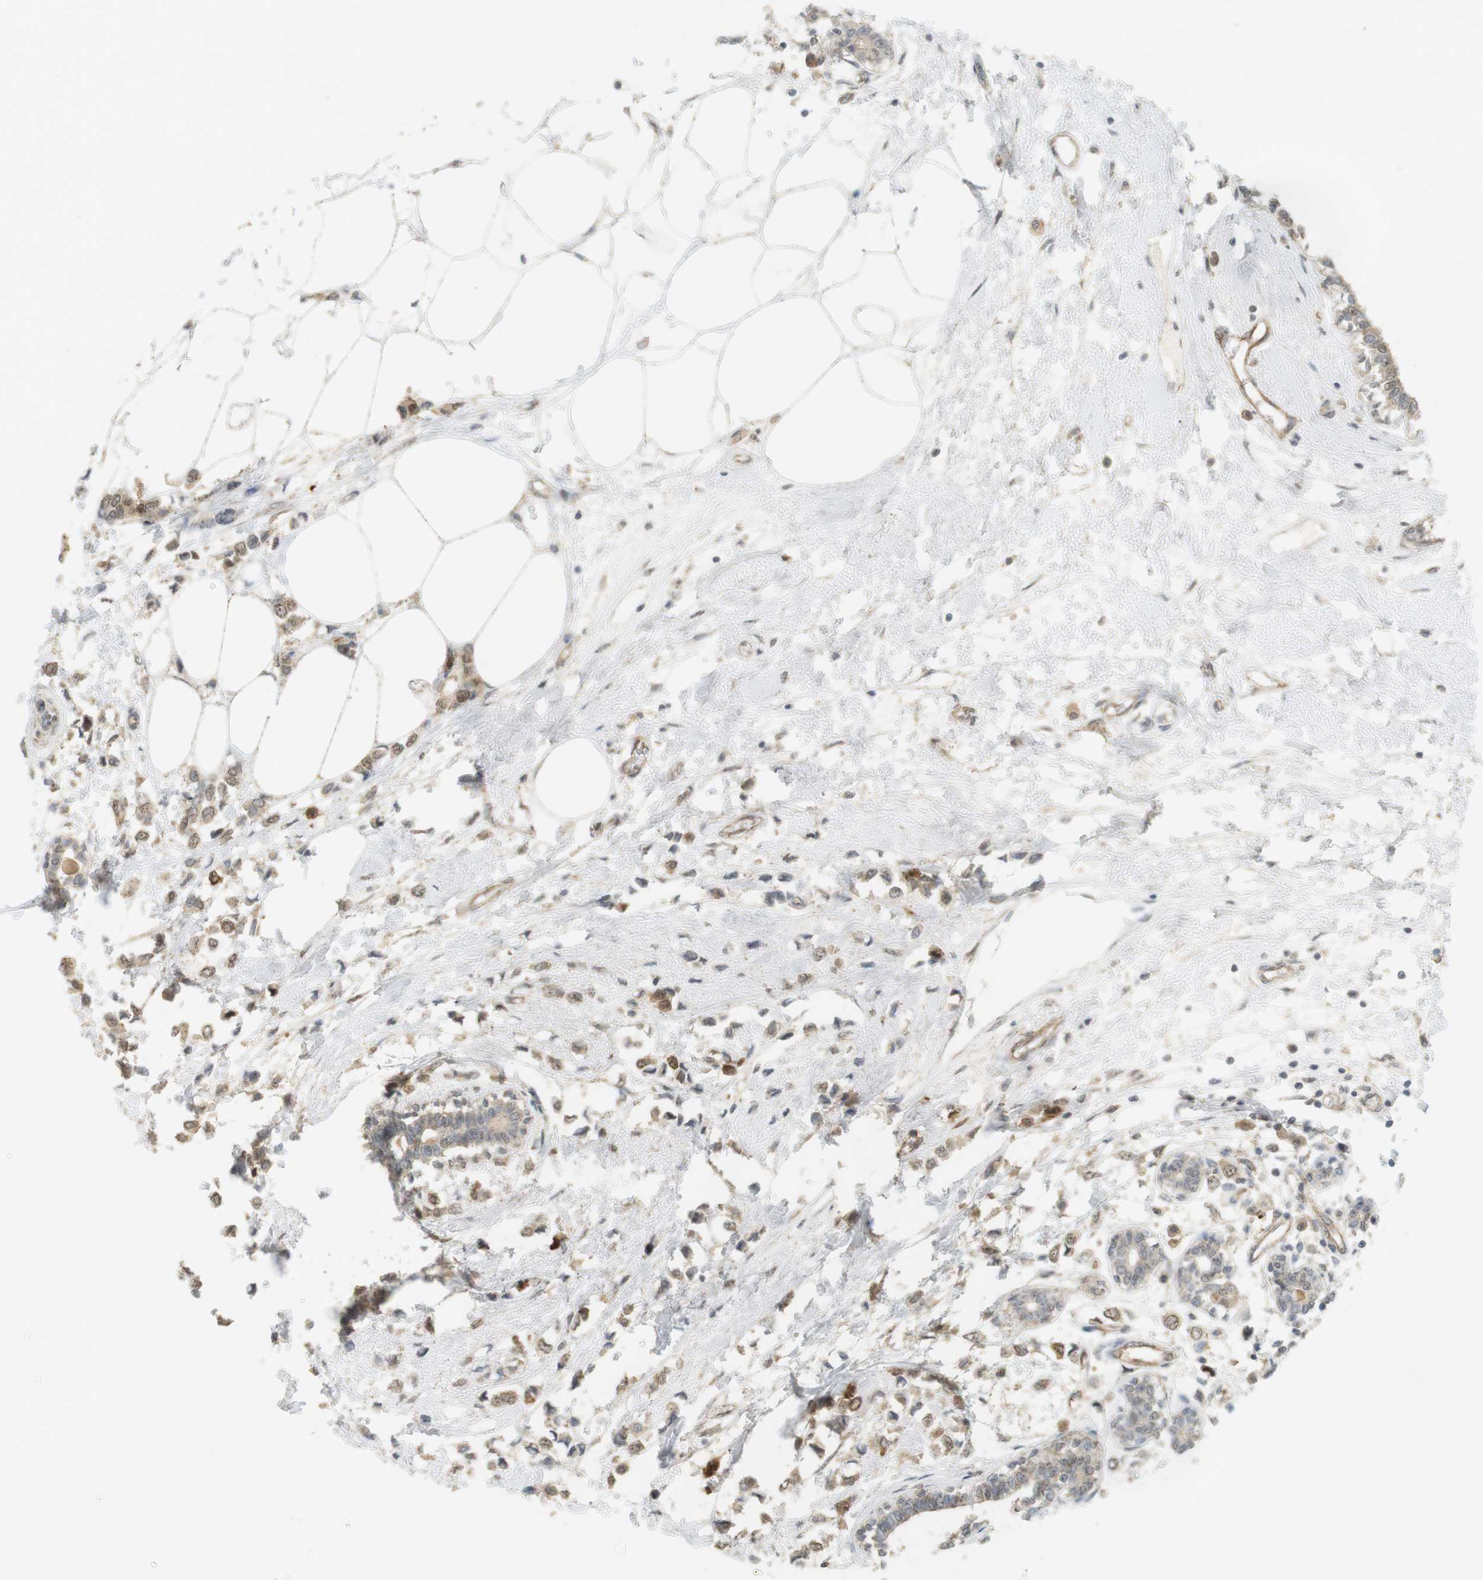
{"staining": {"intensity": "moderate", "quantity": ">75%", "location": "cytoplasmic/membranous"}, "tissue": "breast cancer", "cell_type": "Tumor cells", "image_type": "cancer", "snomed": [{"axis": "morphology", "description": "Lobular carcinoma"}, {"axis": "topography", "description": "Breast"}], "caption": "Brown immunohistochemical staining in breast lobular carcinoma shows moderate cytoplasmic/membranous positivity in approximately >75% of tumor cells.", "gene": "TTK", "patient": {"sex": "female", "age": 51}}